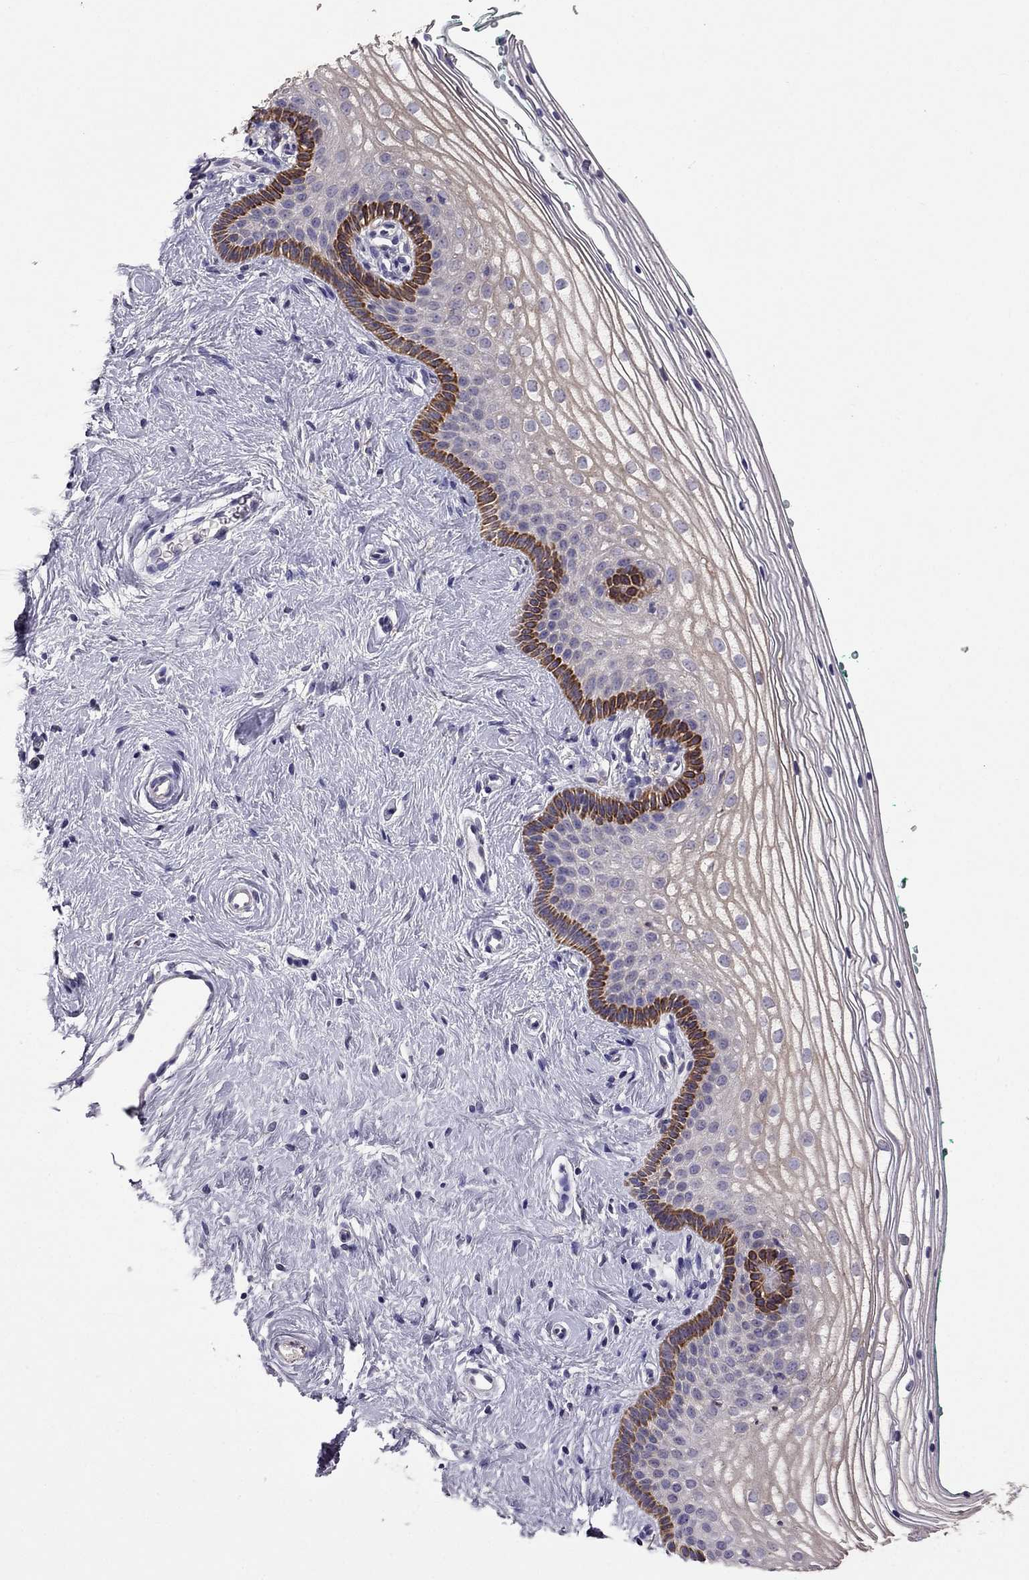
{"staining": {"intensity": "strong", "quantity": "<25%", "location": "cytoplasmic/membranous"}, "tissue": "vagina", "cell_type": "Squamous epithelial cells", "image_type": "normal", "snomed": [{"axis": "morphology", "description": "Normal tissue, NOS"}, {"axis": "topography", "description": "Vagina"}], "caption": "Immunohistochemistry histopathology image of normal human vagina stained for a protein (brown), which reveals medium levels of strong cytoplasmic/membranous expression in about <25% of squamous epithelial cells.", "gene": "CDH9", "patient": {"sex": "female", "age": 36}}